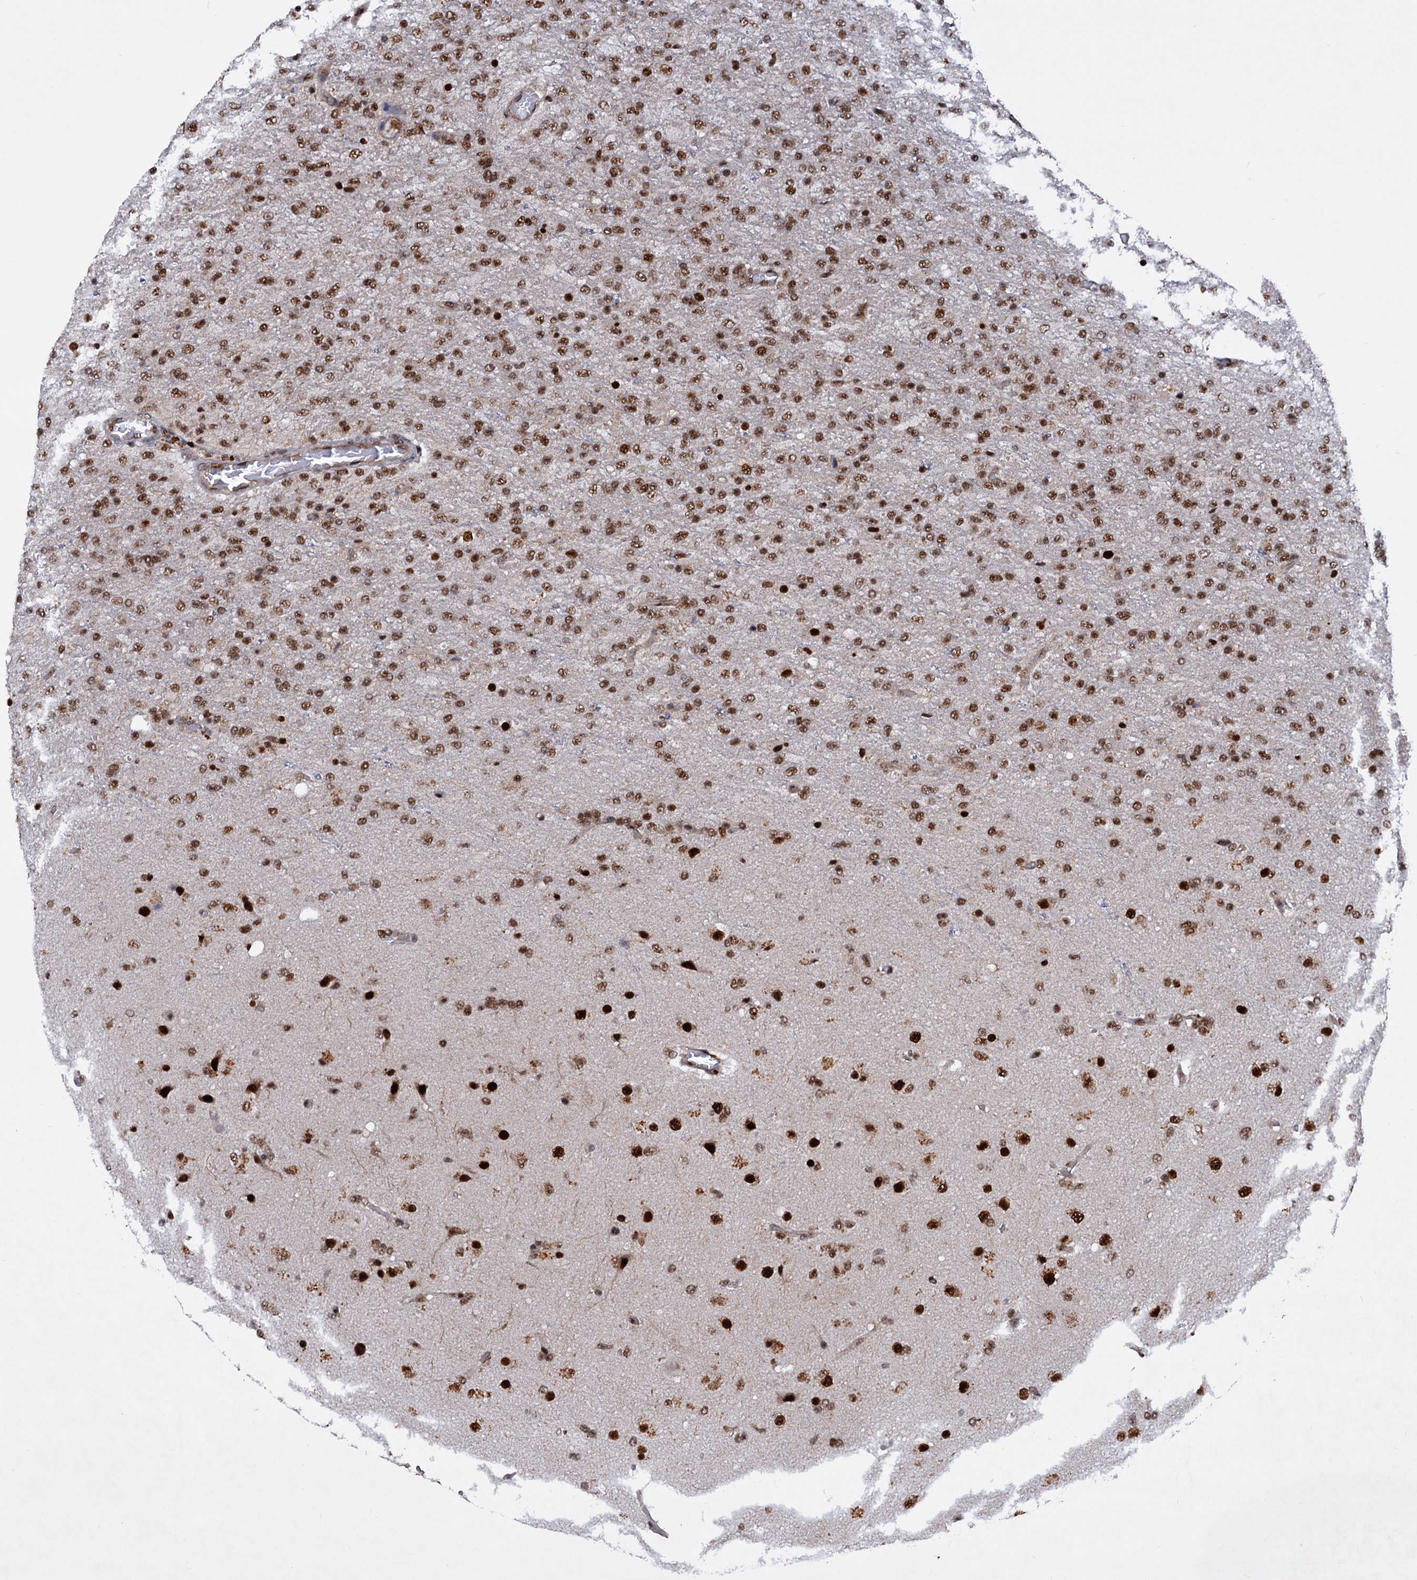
{"staining": {"intensity": "strong", "quantity": ">75%", "location": "nuclear"}, "tissue": "glioma", "cell_type": "Tumor cells", "image_type": "cancer", "snomed": [{"axis": "morphology", "description": "Glioma, malignant, High grade"}, {"axis": "topography", "description": "Brain"}], "caption": "This image exhibits immunohistochemistry staining of human glioma, with high strong nuclear expression in approximately >75% of tumor cells.", "gene": "TBC1D12", "patient": {"sex": "female", "age": 74}}